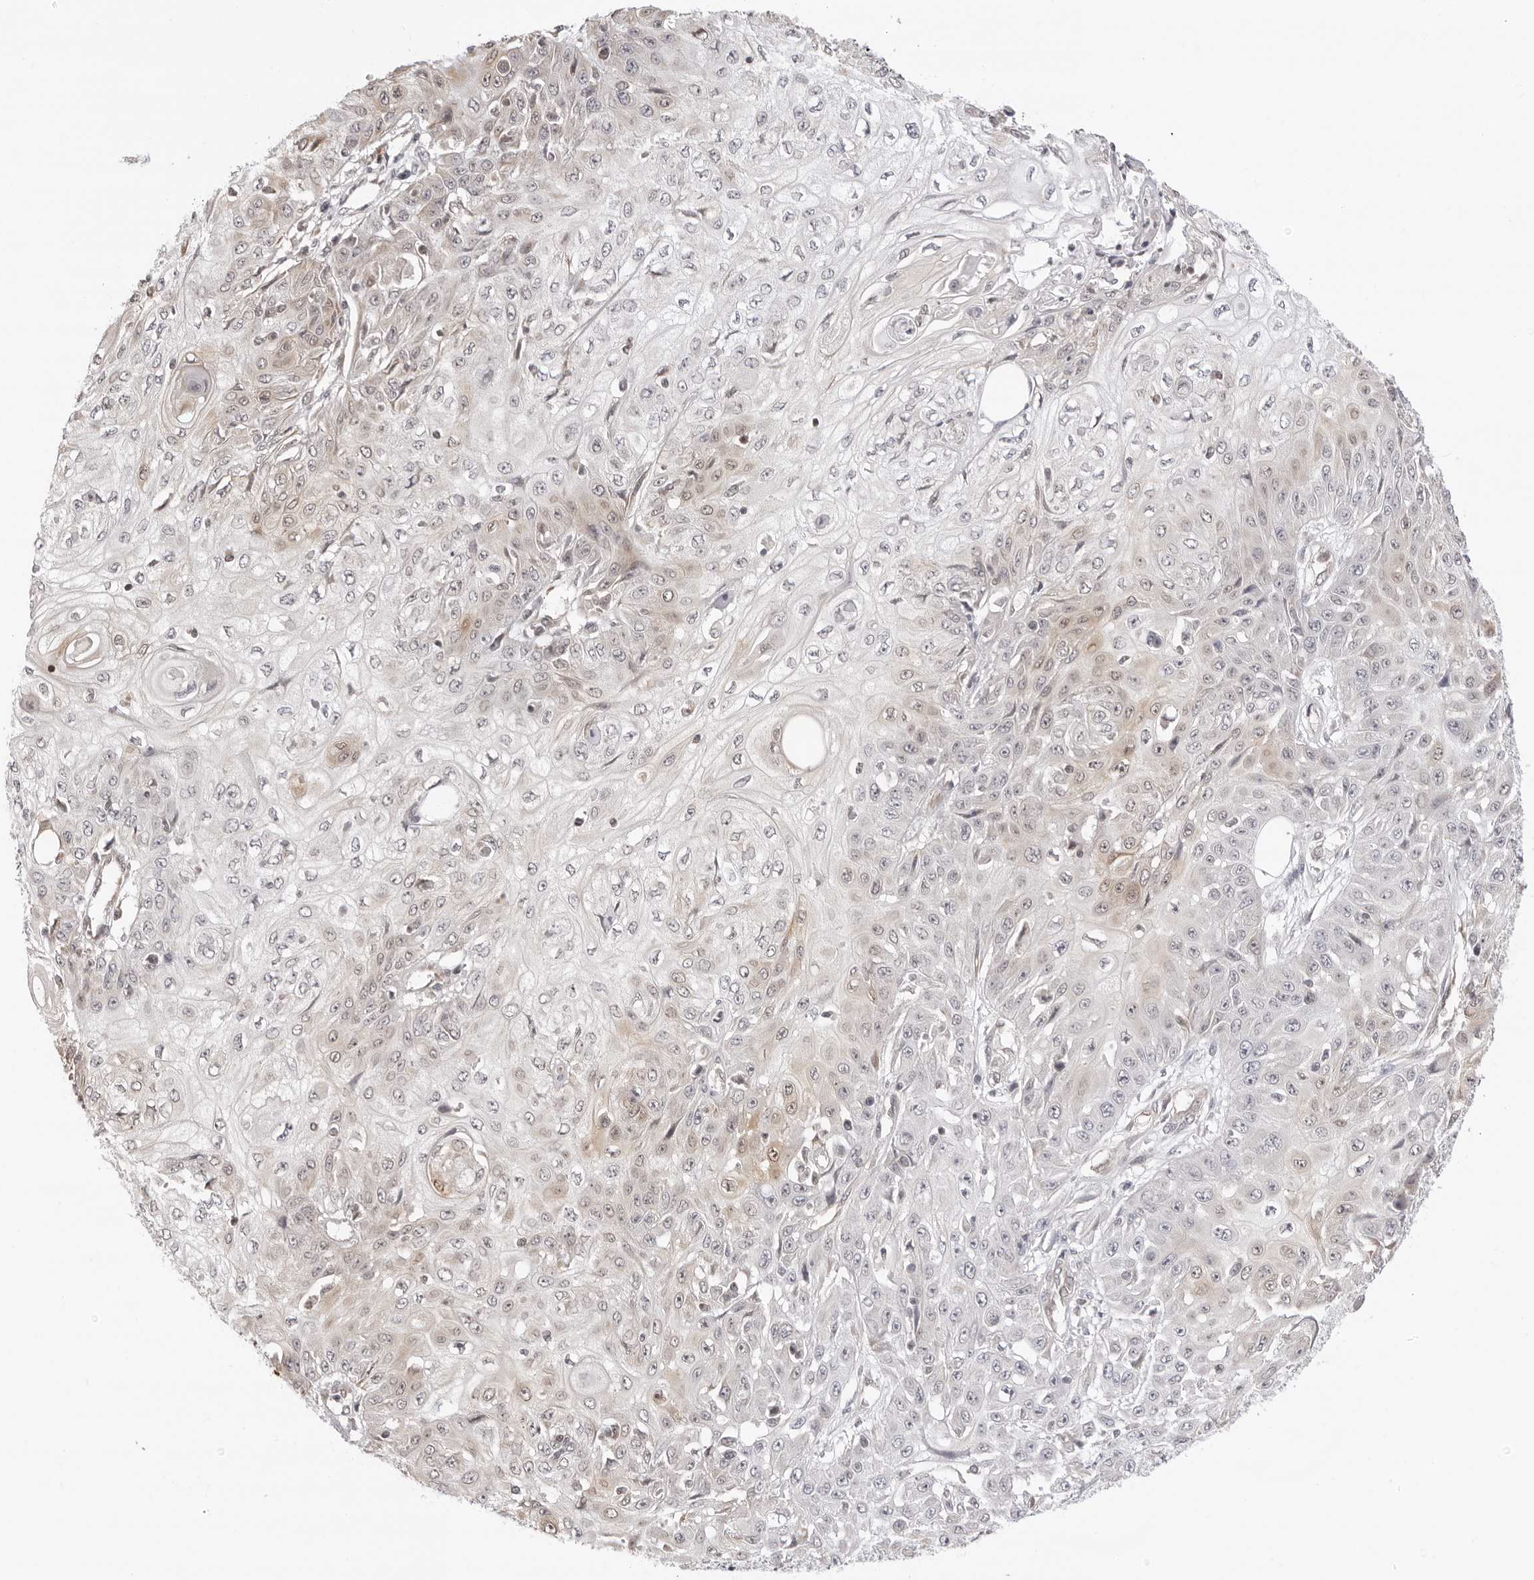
{"staining": {"intensity": "weak", "quantity": "<25%", "location": "cytoplasmic/membranous,nuclear"}, "tissue": "skin cancer", "cell_type": "Tumor cells", "image_type": "cancer", "snomed": [{"axis": "morphology", "description": "Squamous cell carcinoma, NOS"}, {"axis": "morphology", "description": "Squamous cell carcinoma, metastatic, NOS"}, {"axis": "topography", "description": "Skin"}, {"axis": "topography", "description": "Lymph node"}], "caption": "DAB (3,3'-diaminobenzidine) immunohistochemical staining of skin cancer demonstrates no significant positivity in tumor cells.", "gene": "FDPS", "patient": {"sex": "male", "age": 75}}